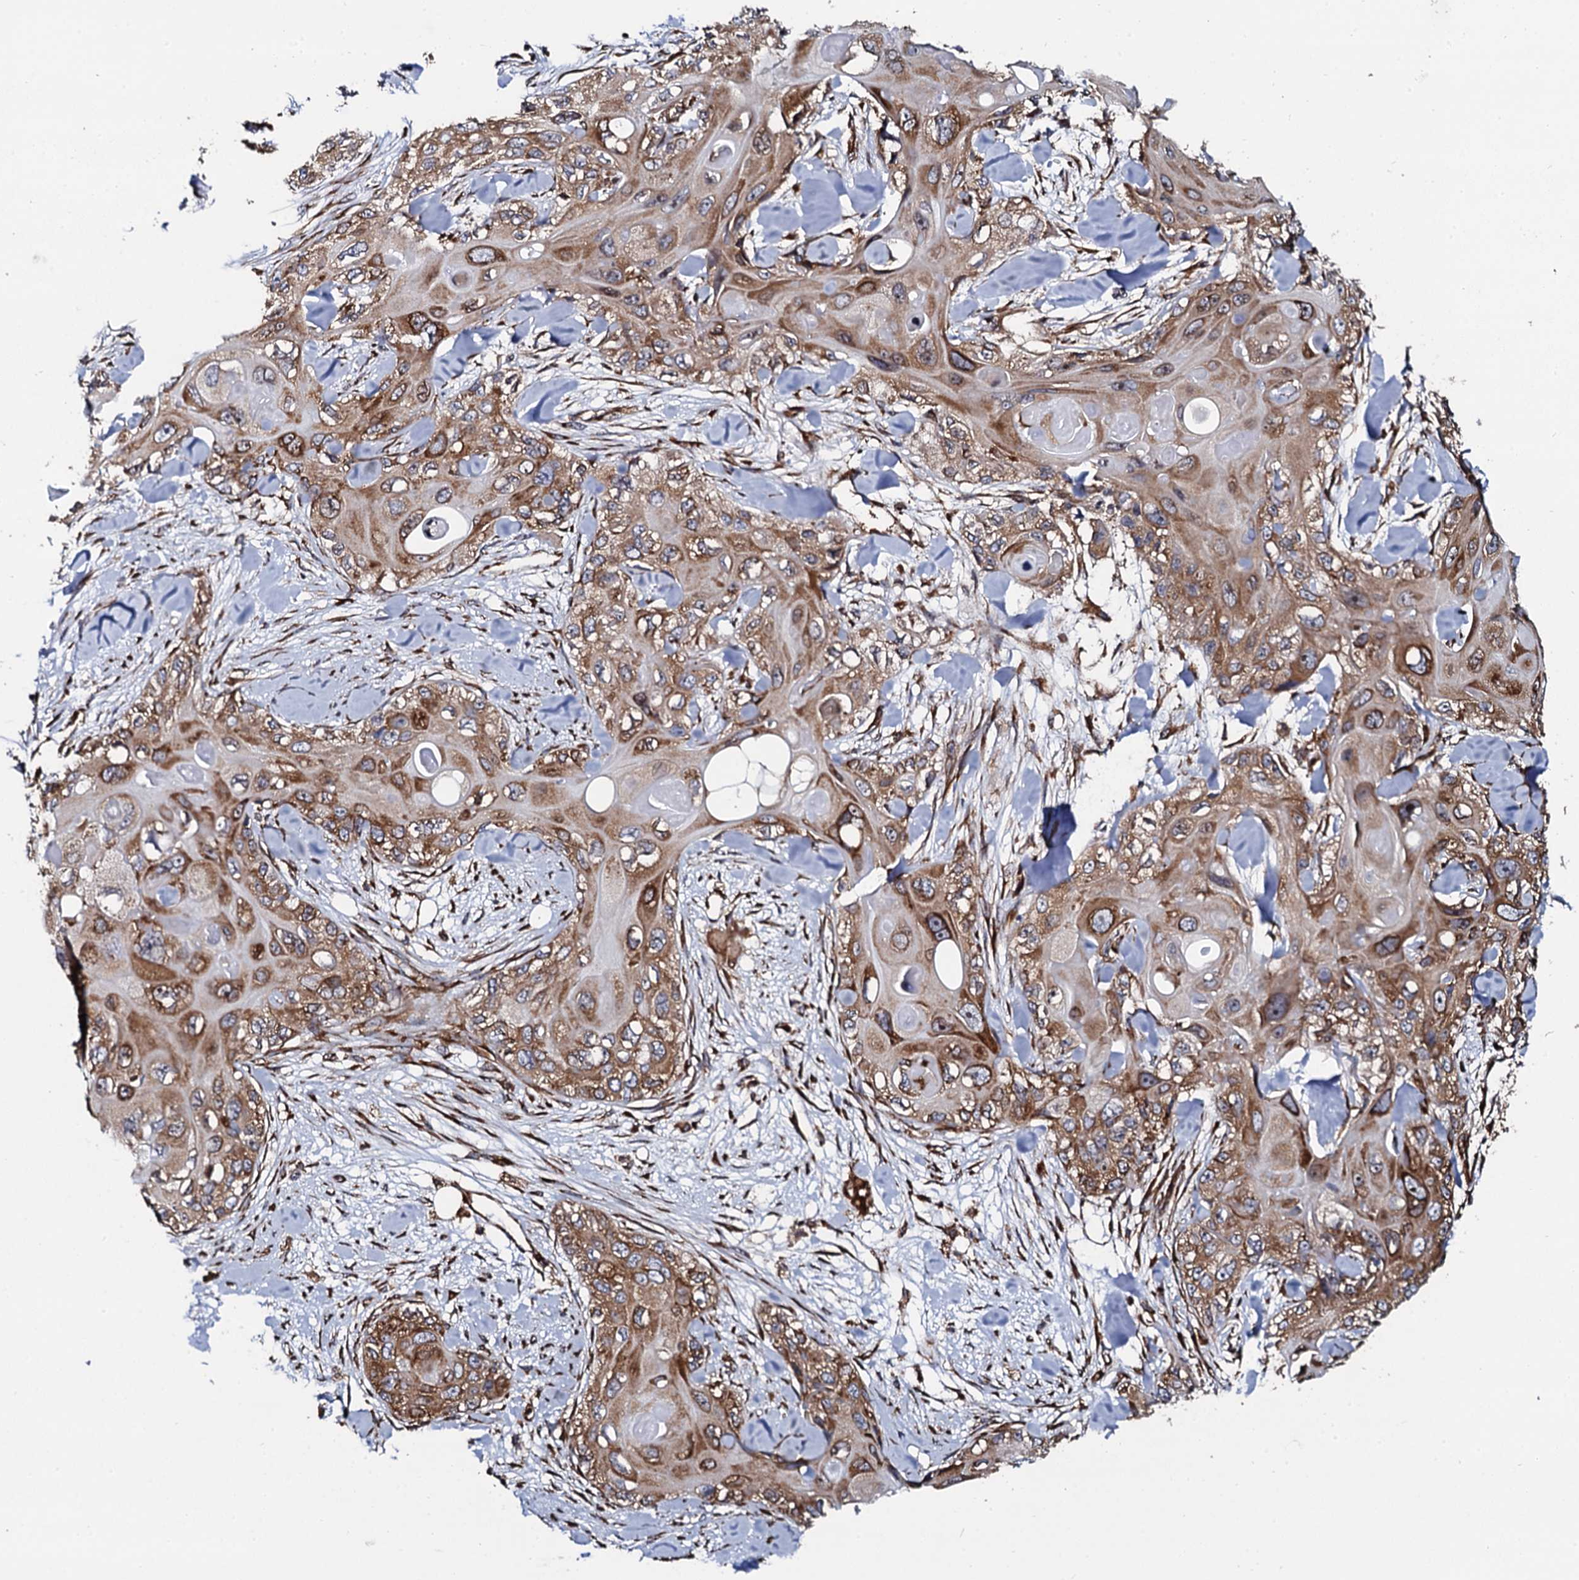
{"staining": {"intensity": "moderate", "quantity": ">75%", "location": "cytoplasmic/membranous"}, "tissue": "skin cancer", "cell_type": "Tumor cells", "image_type": "cancer", "snomed": [{"axis": "morphology", "description": "Normal tissue, NOS"}, {"axis": "morphology", "description": "Squamous cell carcinoma, NOS"}, {"axis": "topography", "description": "Skin"}], "caption": "Immunohistochemical staining of skin squamous cell carcinoma demonstrates medium levels of moderate cytoplasmic/membranous protein expression in approximately >75% of tumor cells.", "gene": "SPTY2D1", "patient": {"sex": "male", "age": 72}}